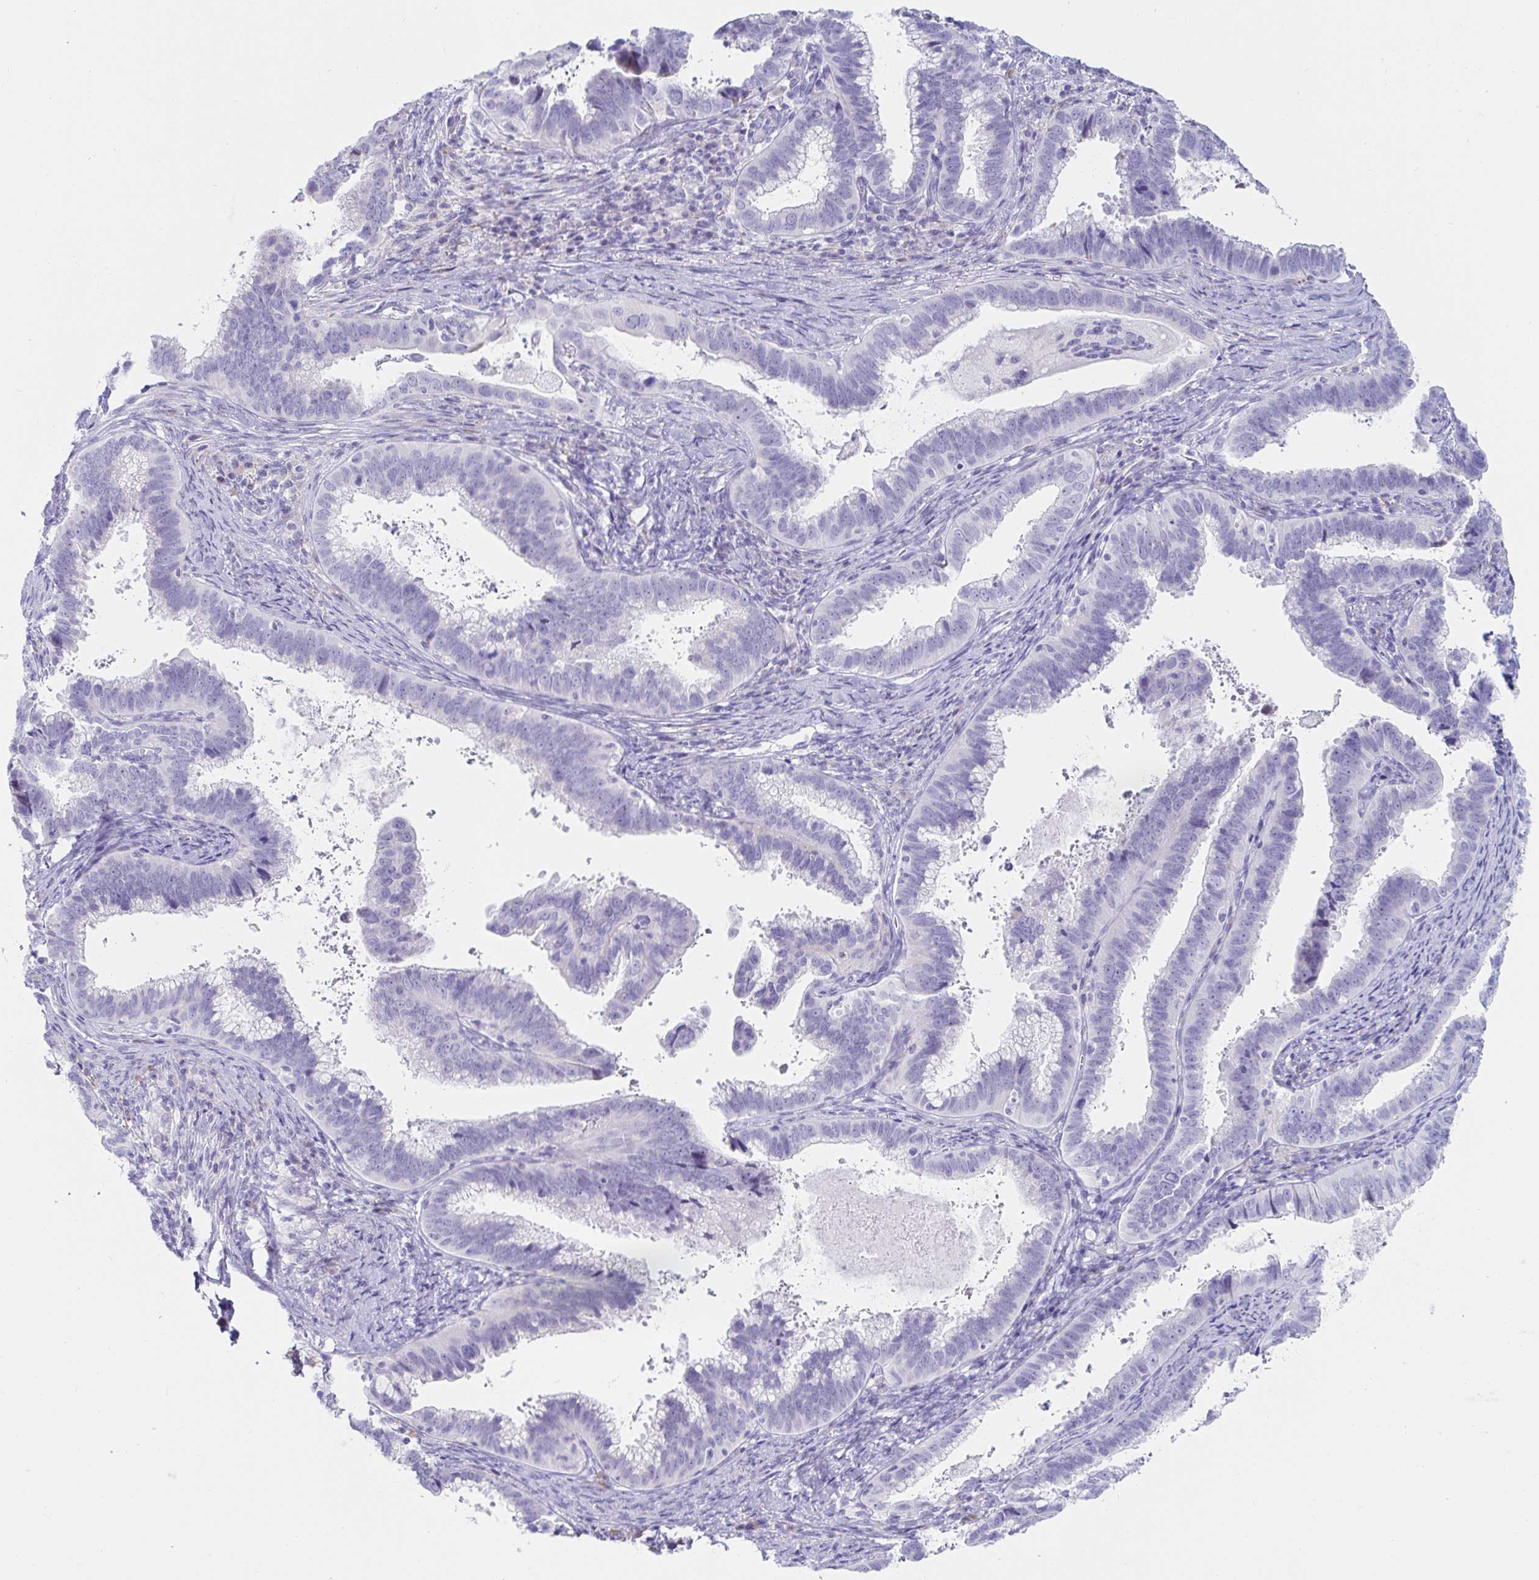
{"staining": {"intensity": "negative", "quantity": "none", "location": "none"}, "tissue": "cervical cancer", "cell_type": "Tumor cells", "image_type": "cancer", "snomed": [{"axis": "morphology", "description": "Adenocarcinoma, NOS"}, {"axis": "topography", "description": "Cervix"}], "caption": "This is an immunohistochemistry photomicrograph of cervical cancer. There is no expression in tumor cells.", "gene": "C4orf17", "patient": {"sex": "female", "age": 61}}